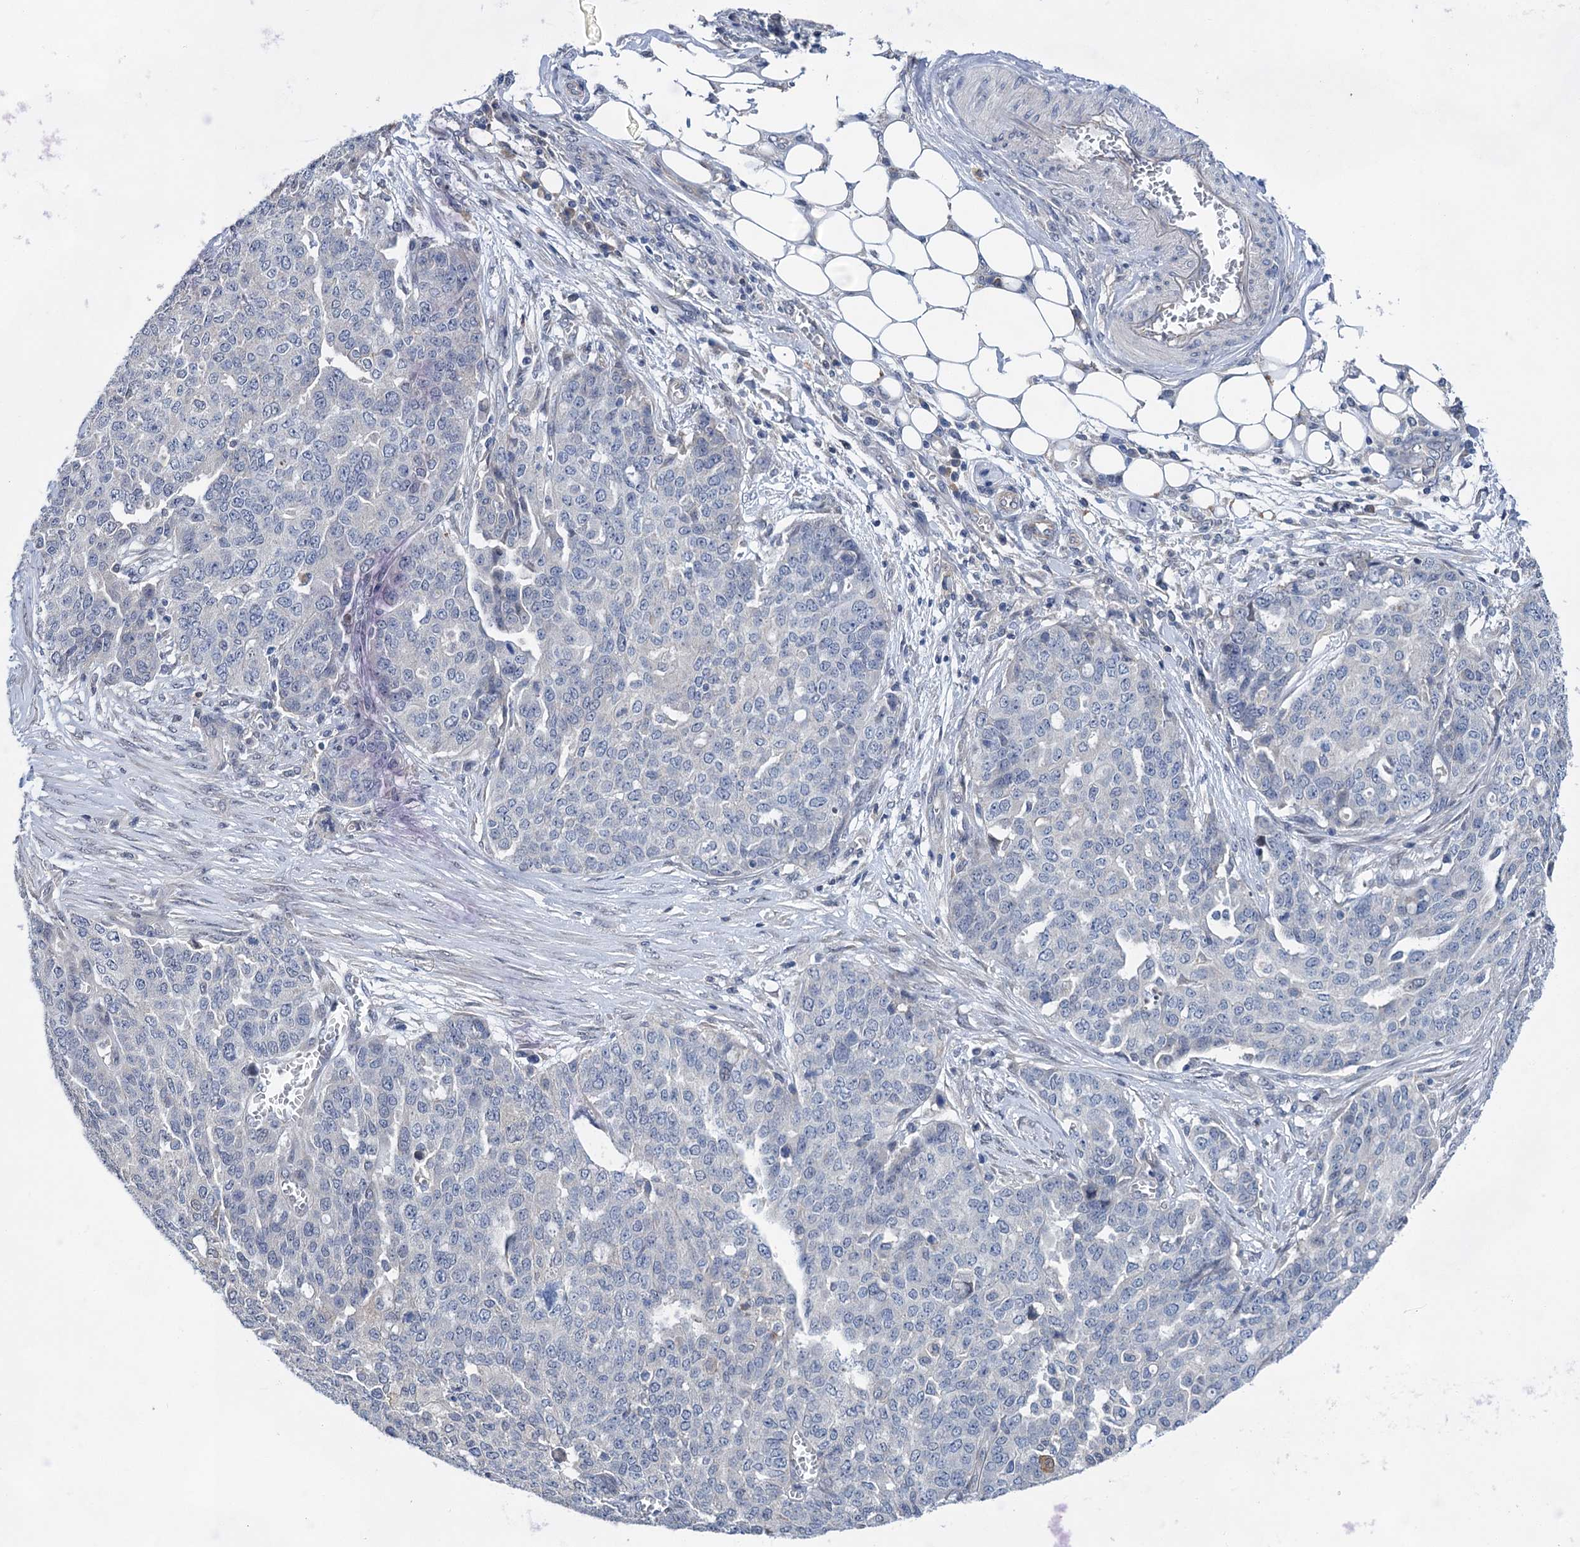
{"staining": {"intensity": "negative", "quantity": "none", "location": "none"}, "tissue": "ovarian cancer", "cell_type": "Tumor cells", "image_type": "cancer", "snomed": [{"axis": "morphology", "description": "Cystadenocarcinoma, serous, NOS"}, {"axis": "topography", "description": "Soft tissue"}, {"axis": "topography", "description": "Ovary"}], "caption": "This is an IHC histopathology image of ovarian serous cystadenocarcinoma. There is no positivity in tumor cells.", "gene": "MORN3", "patient": {"sex": "female", "age": 57}}